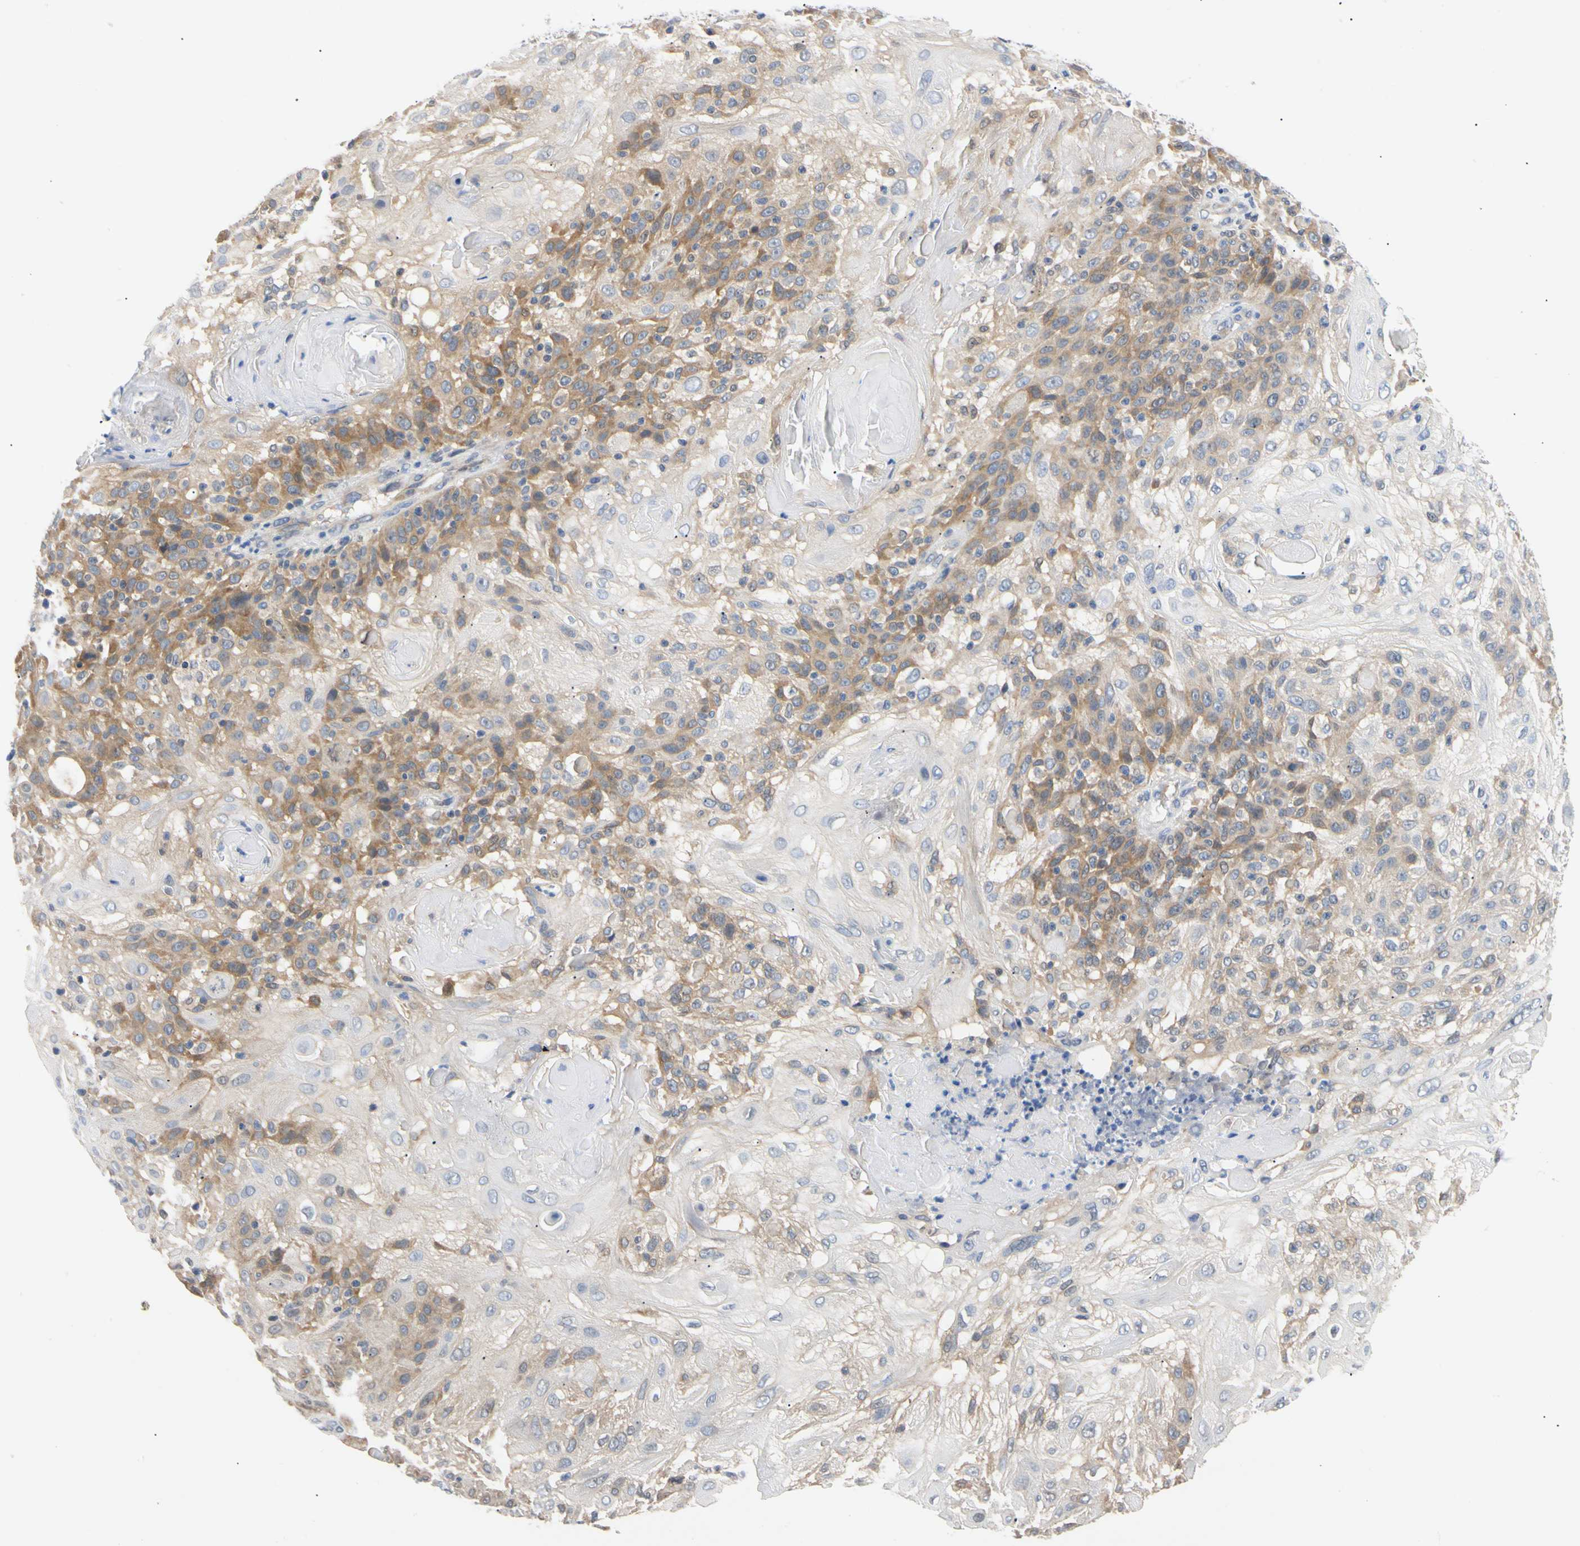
{"staining": {"intensity": "moderate", "quantity": "25%-75%", "location": "cytoplasmic/membranous"}, "tissue": "skin cancer", "cell_type": "Tumor cells", "image_type": "cancer", "snomed": [{"axis": "morphology", "description": "Normal tissue, NOS"}, {"axis": "morphology", "description": "Squamous cell carcinoma, NOS"}, {"axis": "topography", "description": "Skin"}], "caption": "Human skin cancer stained for a protein (brown) demonstrates moderate cytoplasmic/membranous positive positivity in approximately 25%-75% of tumor cells.", "gene": "SEC23B", "patient": {"sex": "female", "age": 83}}